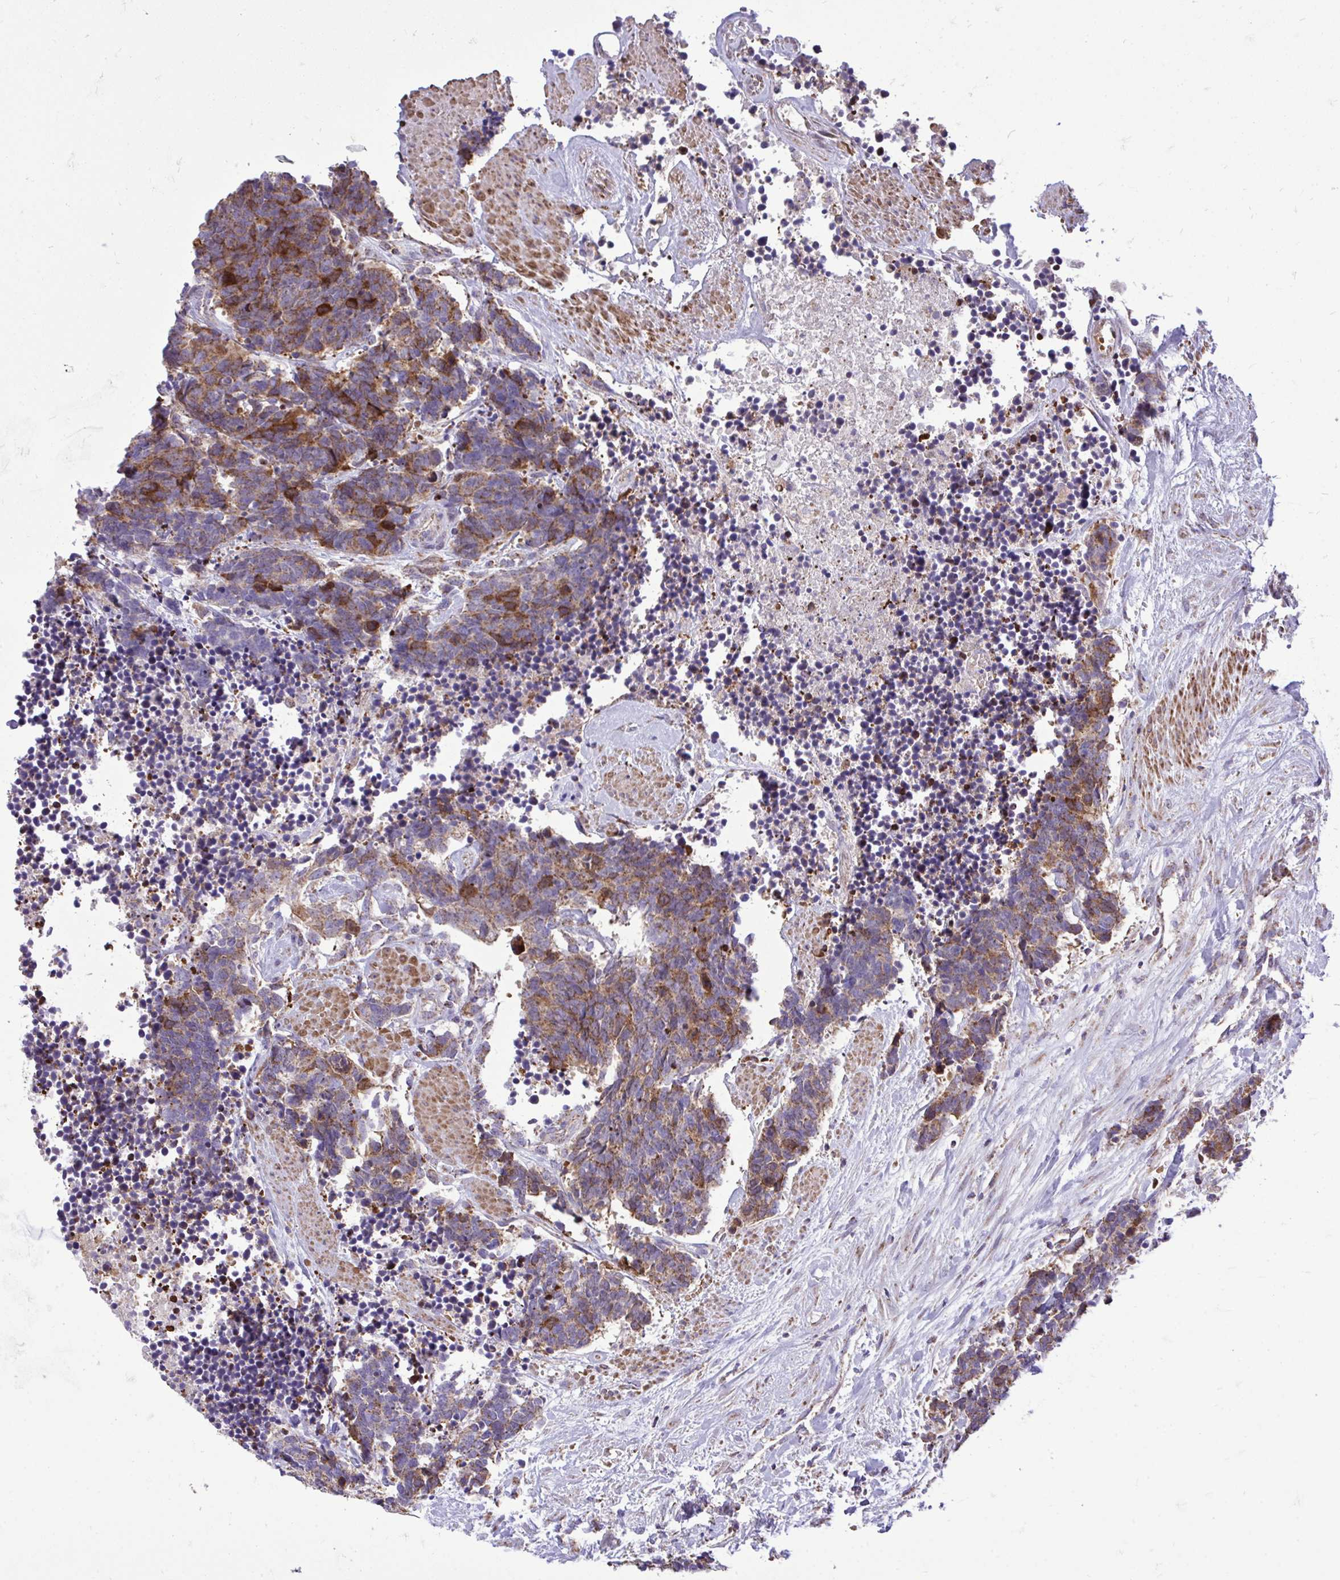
{"staining": {"intensity": "moderate", "quantity": ">75%", "location": "cytoplasmic/membranous"}, "tissue": "carcinoid", "cell_type": "Tumor cells", "image_type": "cancer", "snomed": [{"axis": "morphology", "description": "Carcinoma, NOS"}, {"axis": "morphology", "description": "Carcinoid, malignant, NOS"}, {"axis": "topography", "description": "Prostate"}], "caption": "Immunohistochemistry of carcinoid reveals medium levels of moderate cytoplasmic/membranous expression in about >75% of tumor cells.", "gene": "UBE2C", "patient": {"sex": "male", "age": 57}}